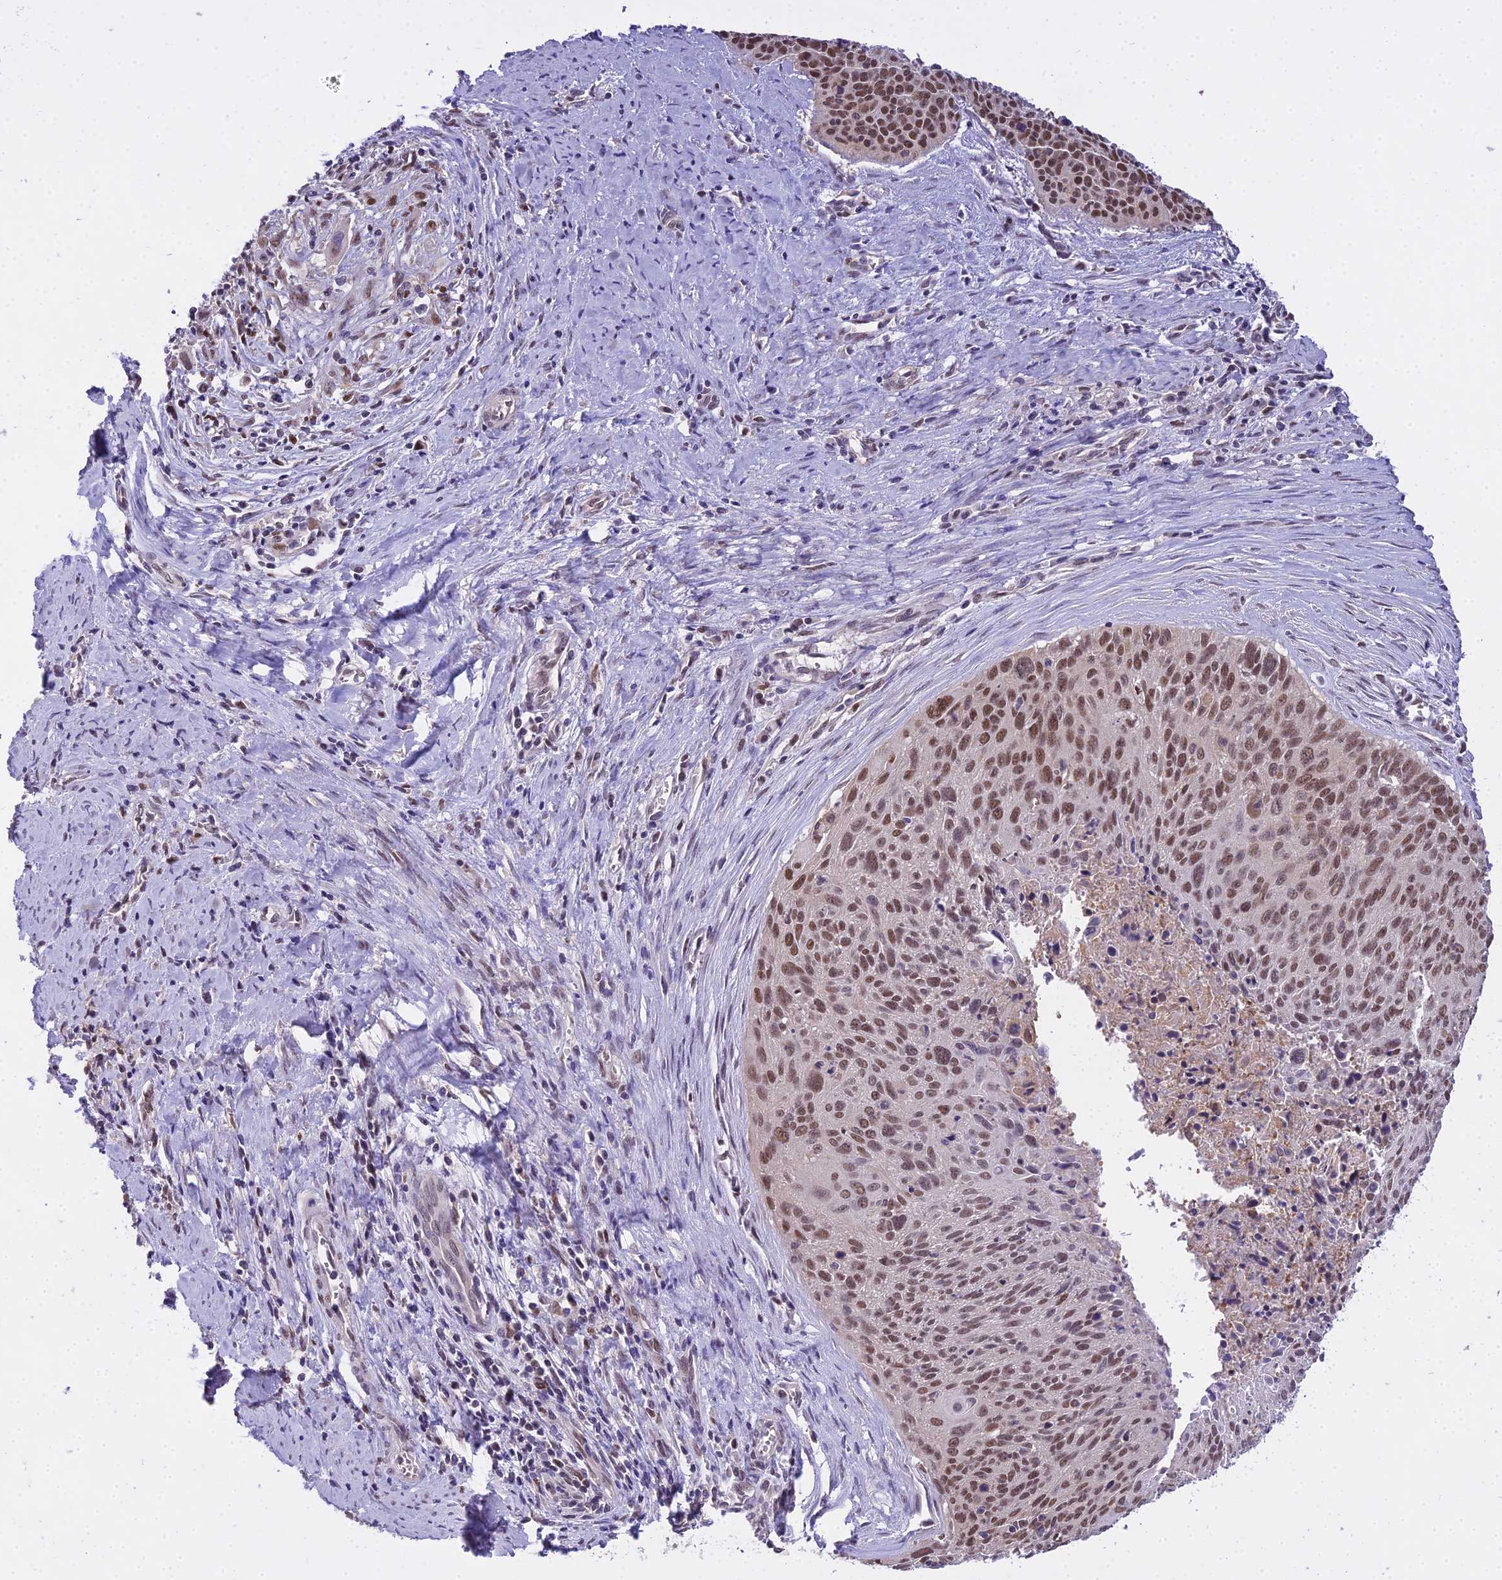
{"staining": {"intensity": "moderate", "quantity": ">75%", "location": "nuclear"}, "tissue": "cervical cancer", "cell_type": "Tumor cells", "image_type": "cancer", "snomed": [{"axis": "morphology", "description": "Squamous cell carcinoma, NOS"}, {"axis": "topography", "description": "Cervix"}], "caption": "The image demonstrates immunohistochemical staining of cervical cancer (squamous cell carcinoma). There is moderate nuclear positivity is identified in approximately >75% of tumor cells.", "gene": "MAT2A", "patient": {"sex": "female", "age": 55}}